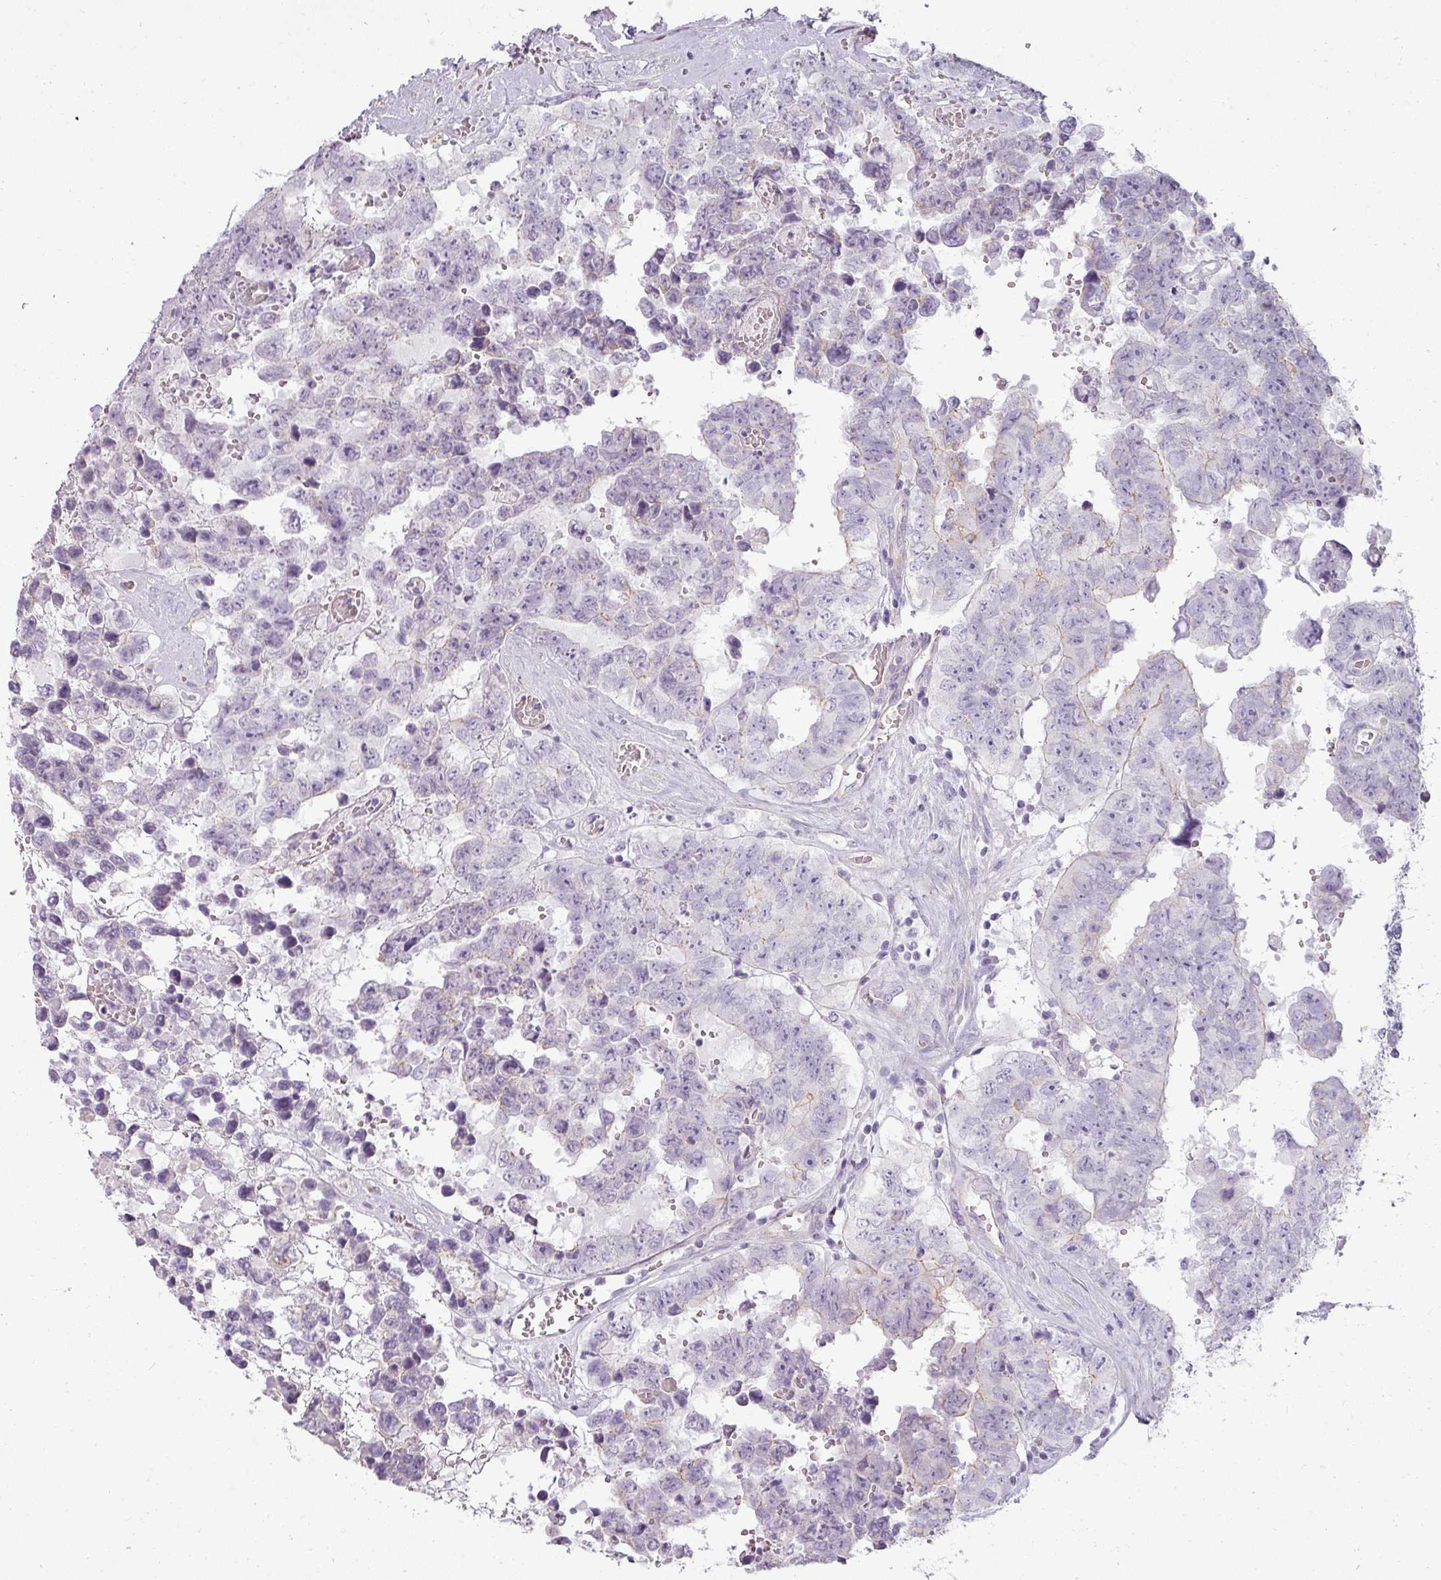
{"staining": {"intensity": "negative", "quantity": "none", "location": "none"}, "tissue": "testis cancer", "cell_type": "Tumor cells", "image_type": "cancer", "snomed": [{"axis": "morphology", "description": "Normal tissue, NOS"}, {"axis": "morphology", "description": "Carcinoma, Embryonal, NOS"}, {"axis": "topography", "description": "Testis"}, {"axis": "topography", "description": "Epididymis"}], "caption": "IHC of human testis cancer (embryonal carcinoma) demonstrates no expression in tumor cells.", "gene": "ASB1", "patient": {"sex": "male", "age": 25}}